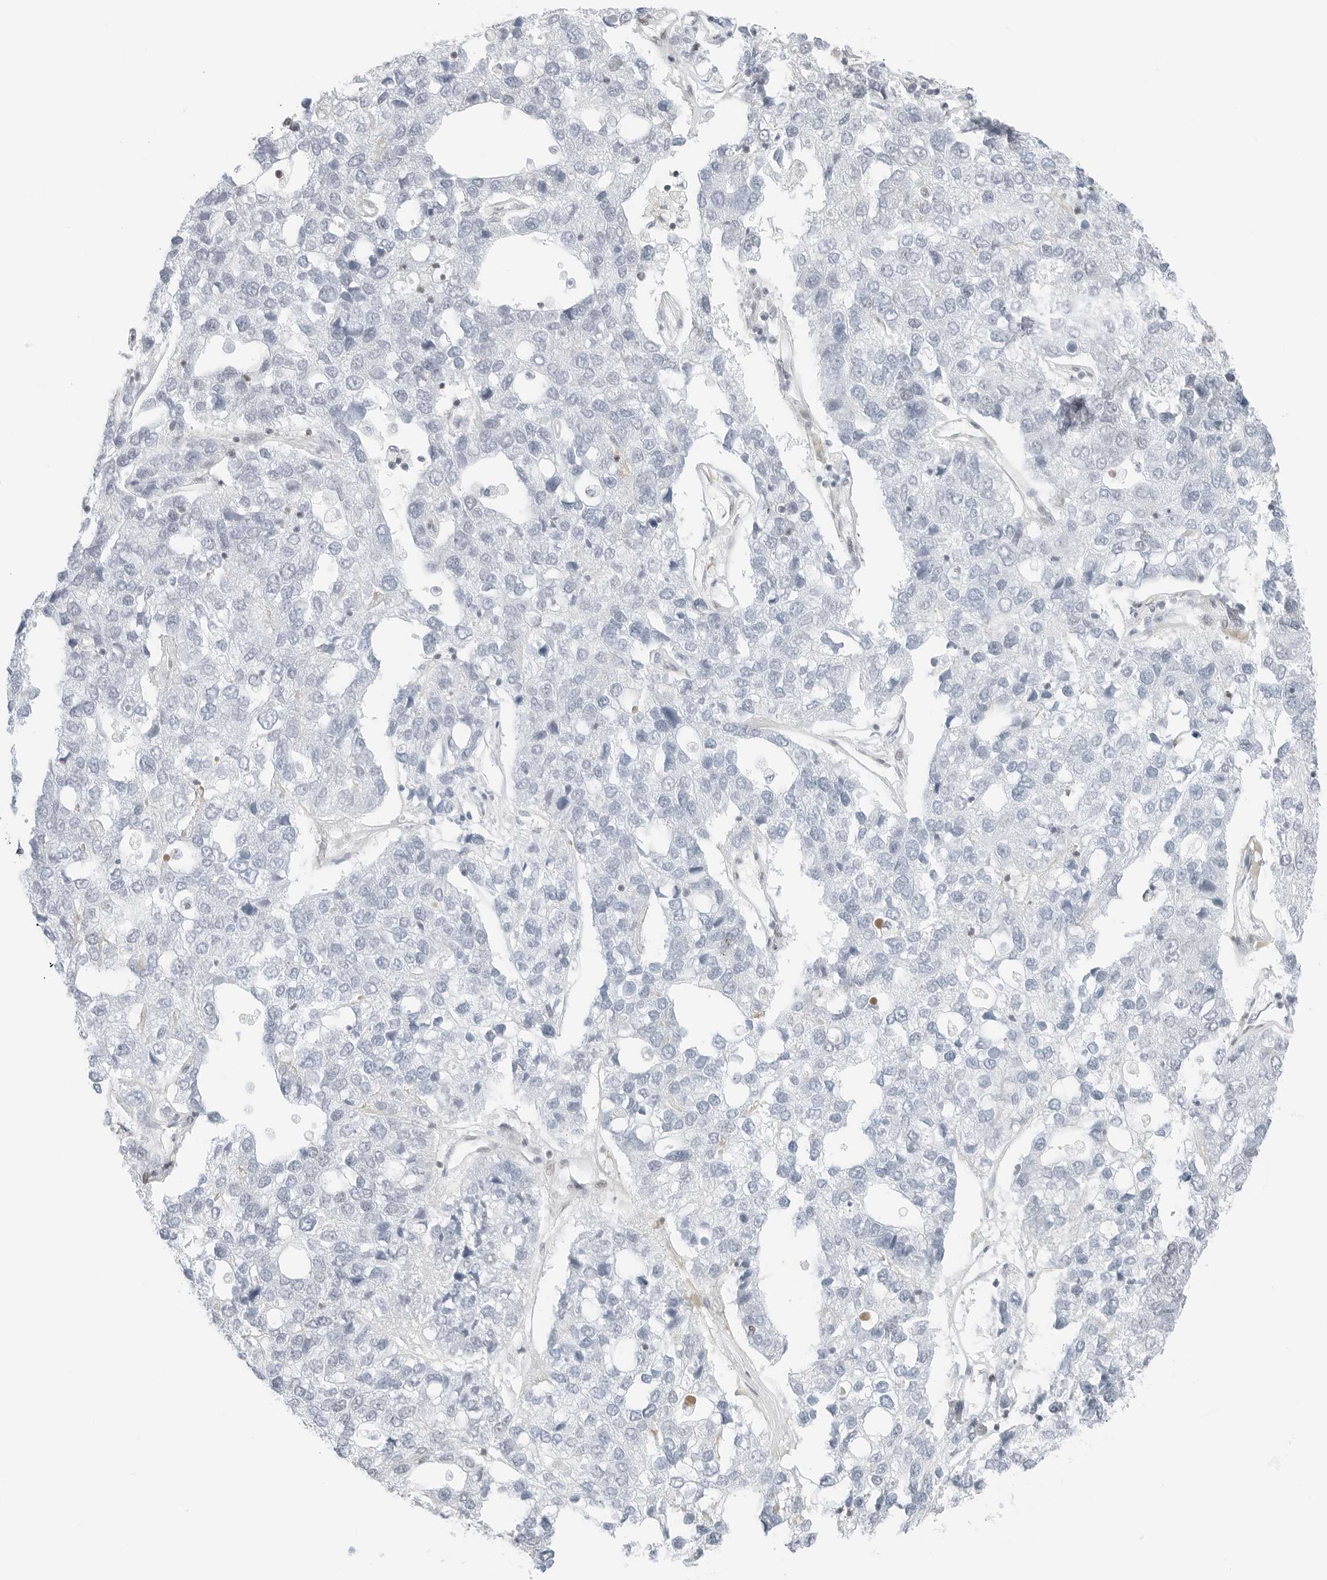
{"staining": {"intensity": "negative", "quantity": "none", "location": "none"}, "tissue": "pancreatic cancer", "cell_type": "Tumor cells", "image_type": "cancer", "snomed": [{"axis": "morphology", "description": "Adenocarcinoma, NOS"}, {"axis": "topography", "description": "Pancreas"}], "caption": "Immunohistochemical staining of human pancreatic cancer demonstrates no significant positivity in tumor cells. Brightfield microscopy of IHC stained with DAB (brown) and hematoxylin (blue), captured at high magnification.", "gene": "CRTC2", "patient": {"sex": "female", "age": 61}}